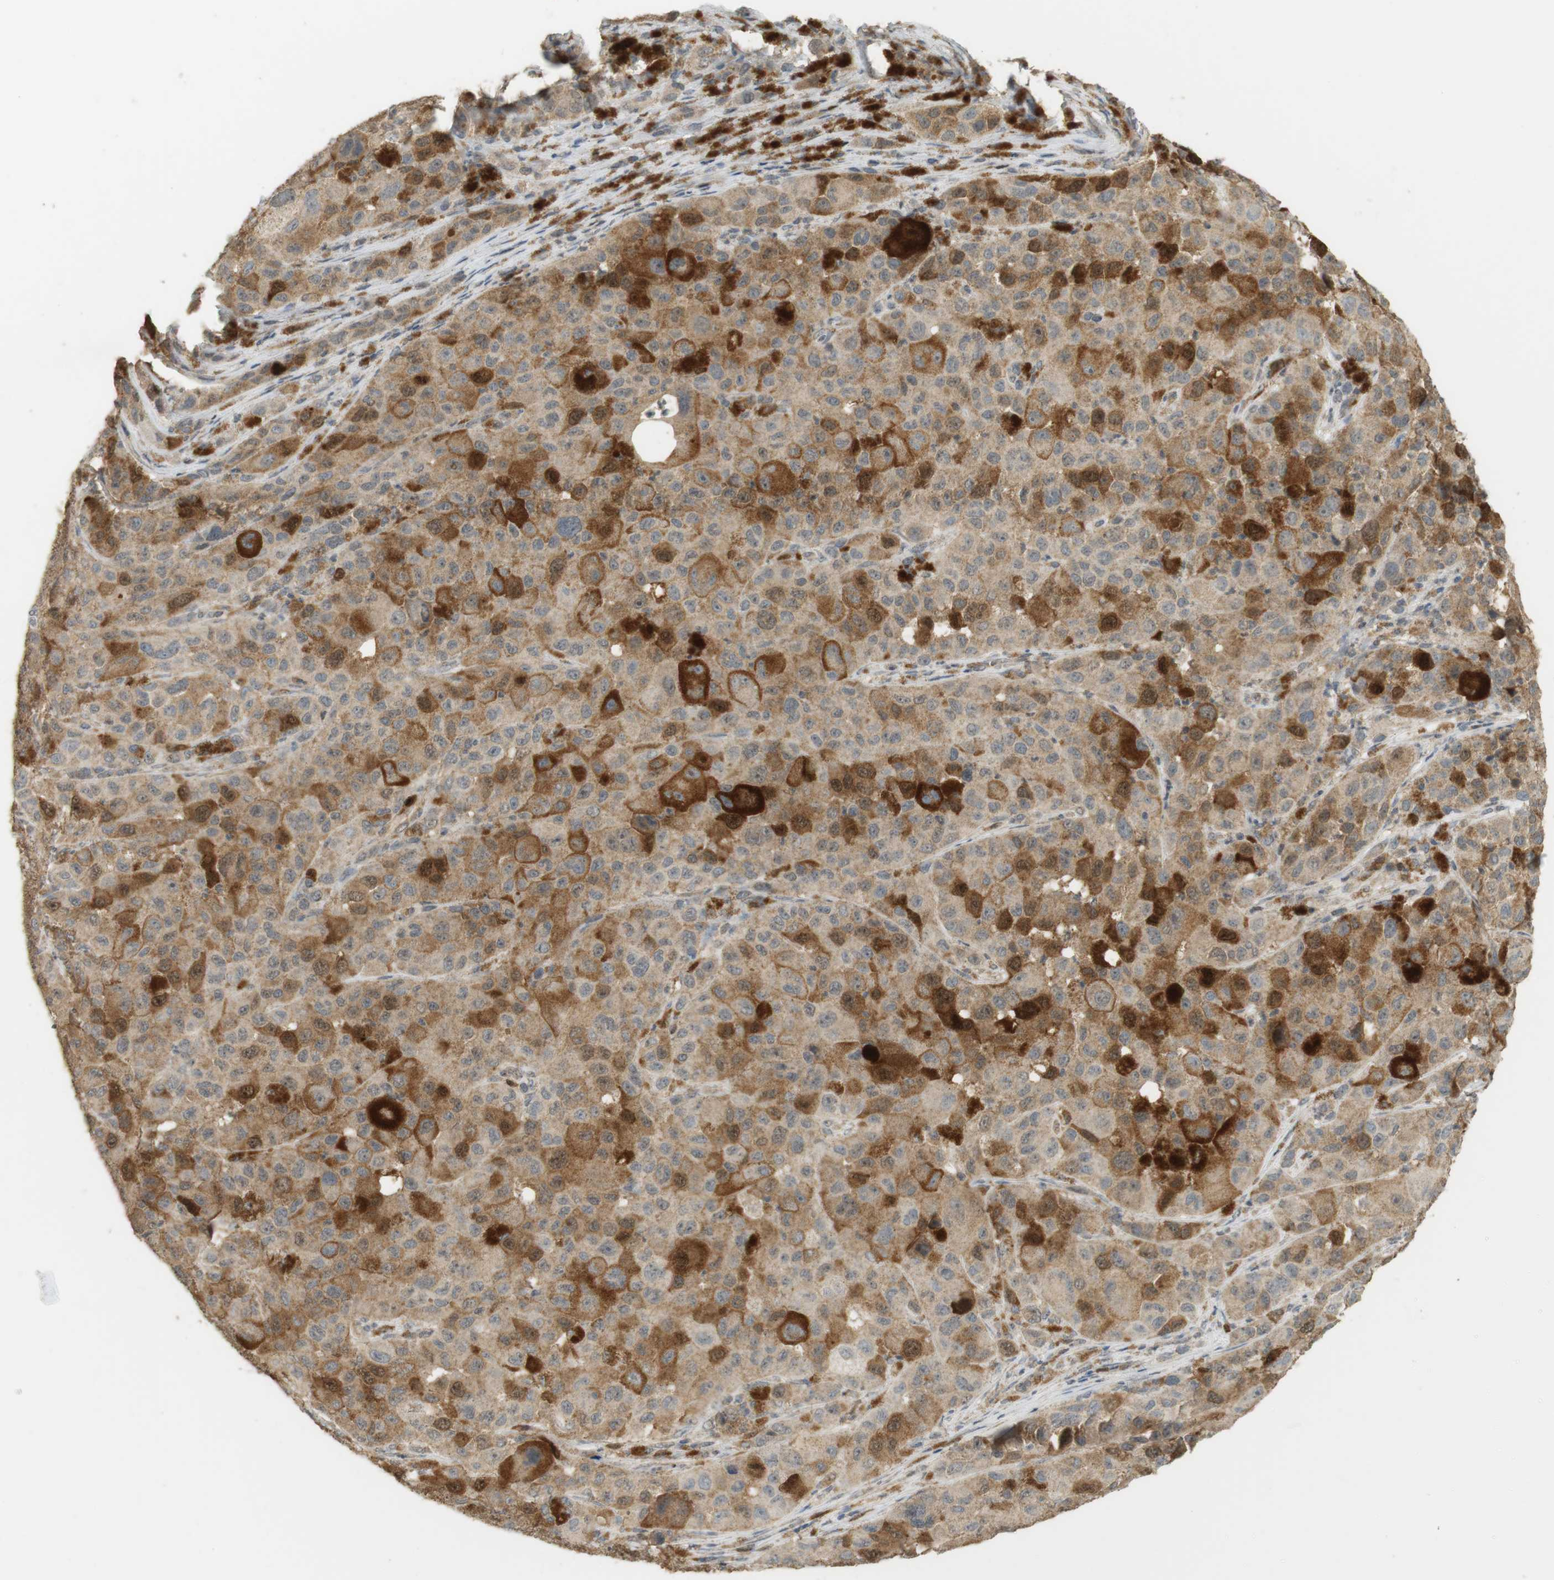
{"staining": {"intensity": "strong", "quantity": "<25%", "location": "cytoplasmic/membranous"}, "tissue": "melanoma", "cell_type": "Tumor cells", "image_type": "cancer", "snomed": [{"axis": "morphology", "description": "Malignant melanoma, NOS"}, {"axis": "topography", "description": "Skin"}], "caption": "Approximately <25% of tumor cells in human malignant melanoma exhibit strong cytoplasmic/membranous protein staining as visualized by brown immunohistochemical staining.", "gene": "TTK", "patient": {"sex": "male", "age": 96}}